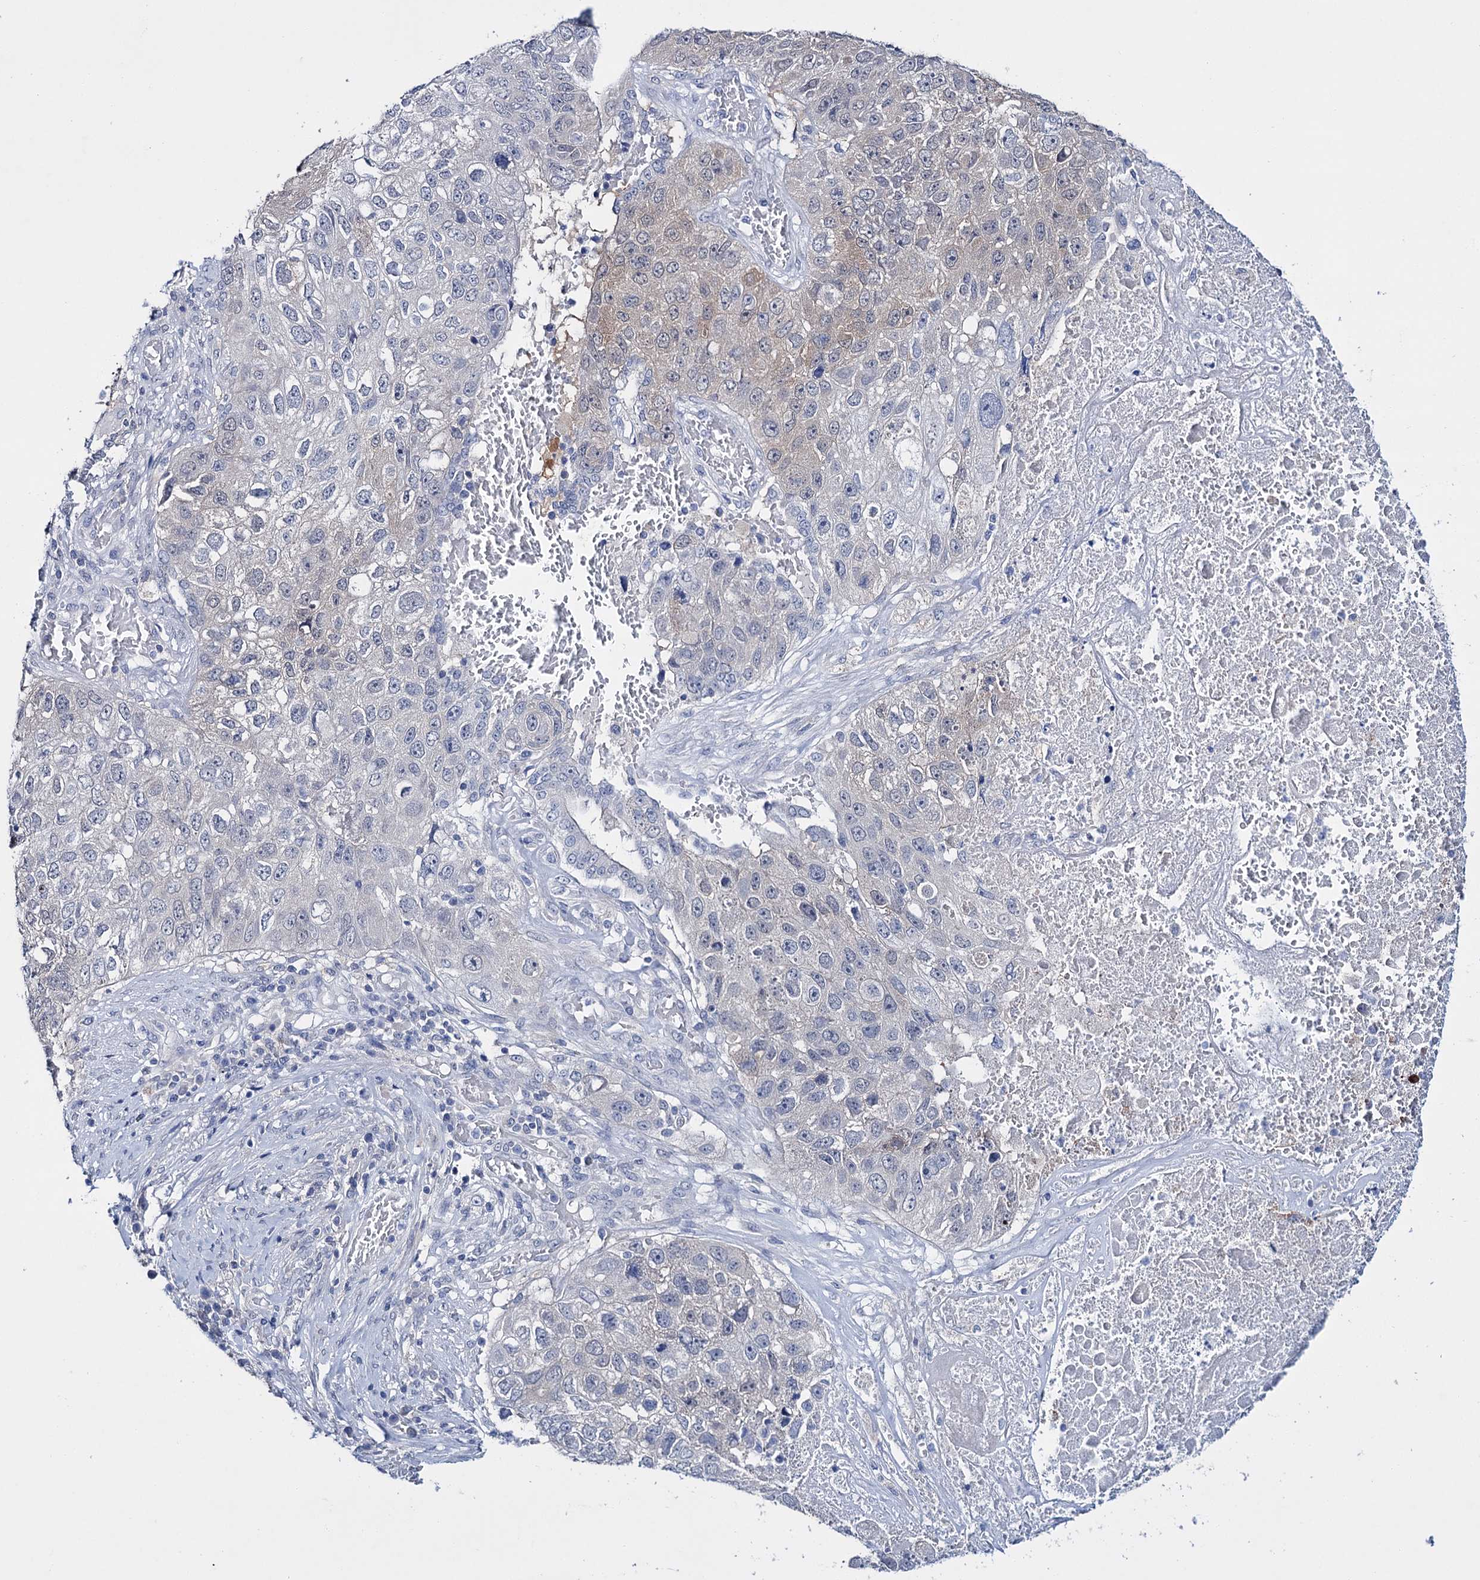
{"staining": {"intensity": "negative", "quantity": "none", "location": "none"}, "tissue": "lung cancer", "cell_type": "Tumor cells", "image_type": "cancer", "snomed": [{"axis": "morphology", "description": "Squamous cell carcinoma, NOS"}, {"axis": "topography", "description": "Lung"}], "caption": "There is no significant staining in tumor cells of squamous cell carcinoma (lung). (DAB immunohistochemistry with hematoxylin counter stain).", "gene": "LYZL4", "patient": {"sex": "male", "age": 61}}